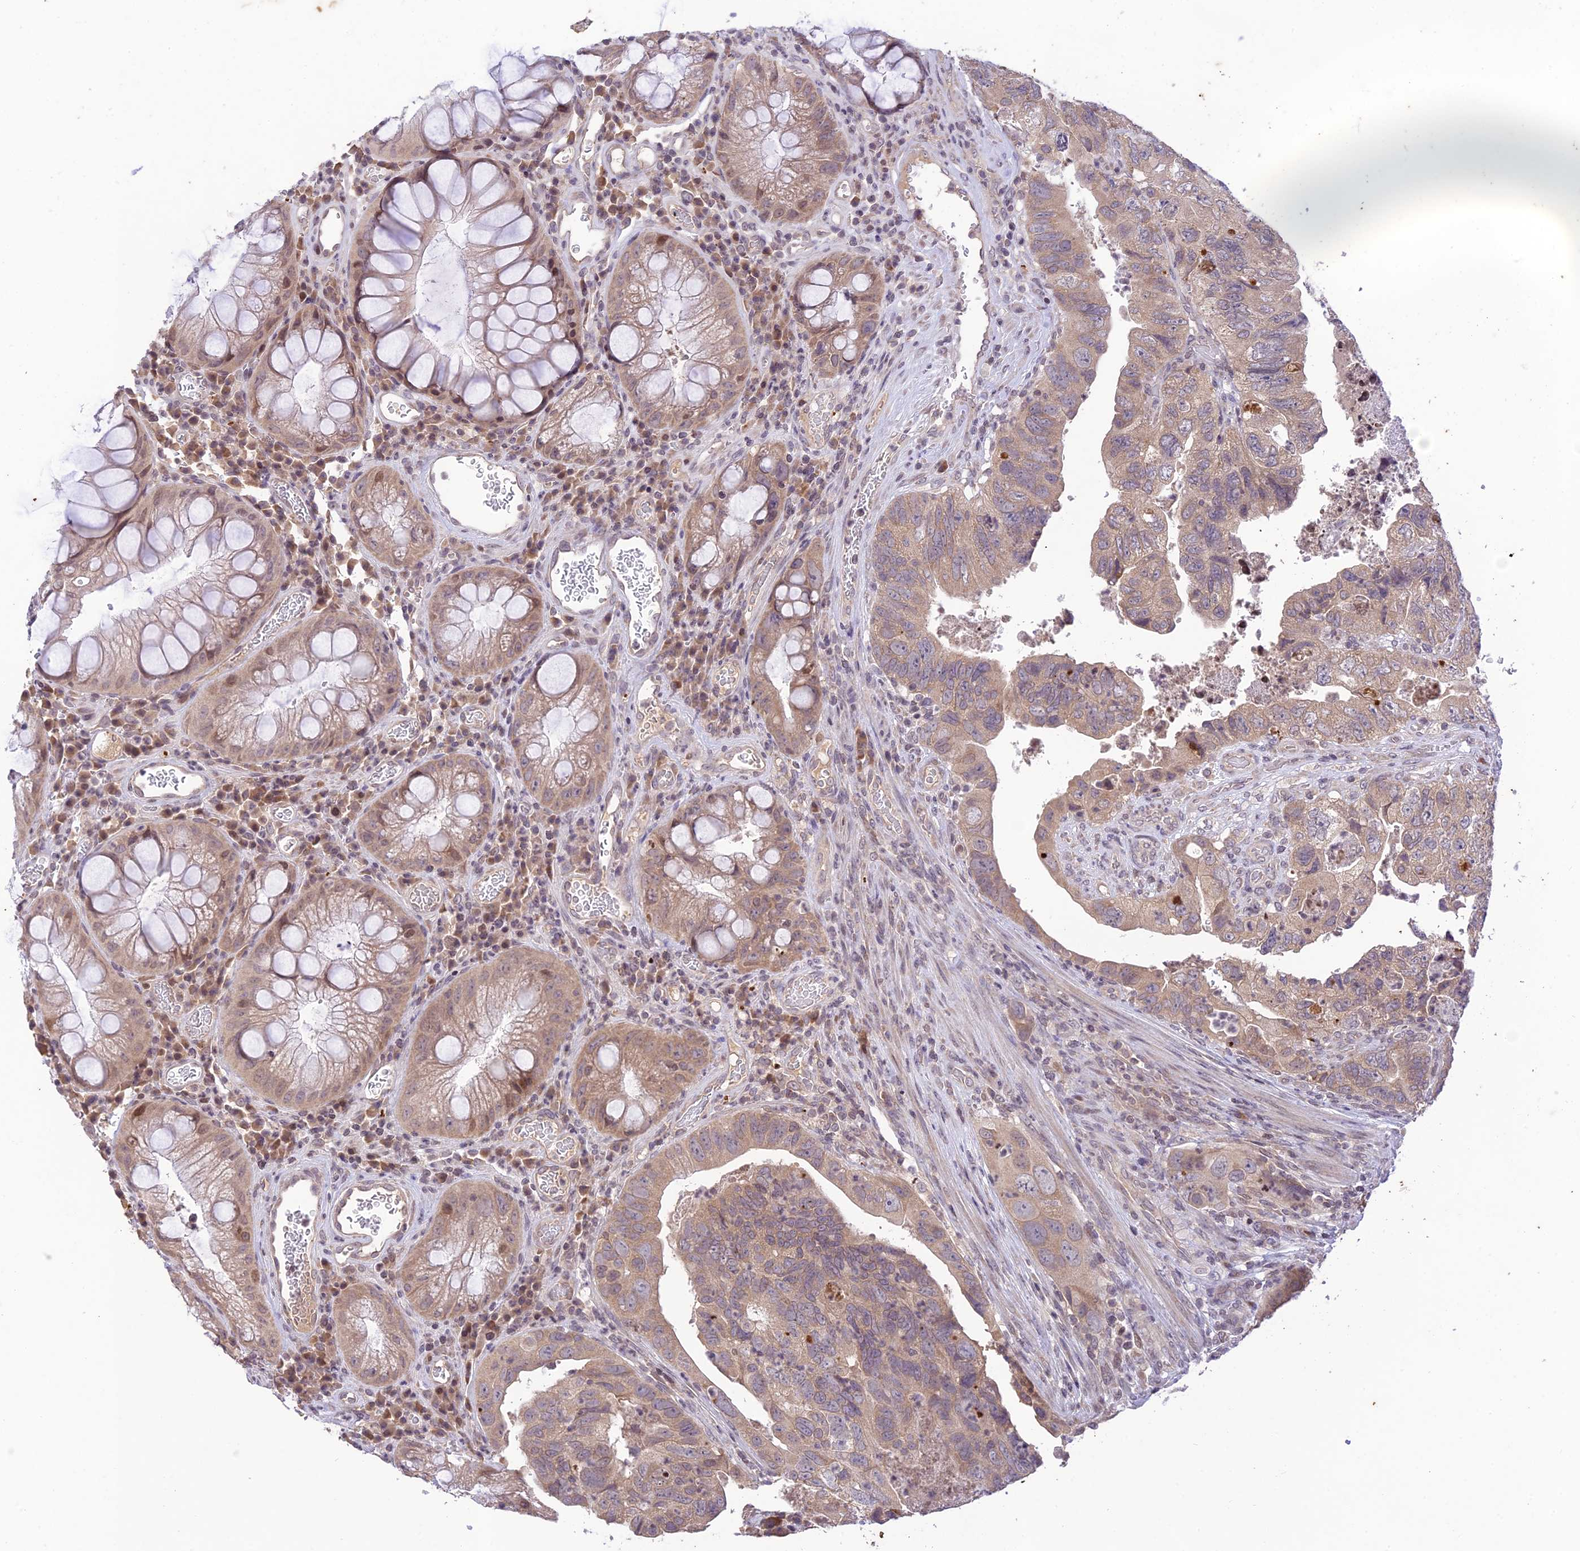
{"staining": {"intensity": "weak", "quantity": ">75%", "location": "cytoplasmic/membranous"}, "tissue": "colorectal cancer", "cell_type": "Tumor cells", "image_type": "cancer", "snomed": [{"axis": "morphology", "description": "Adenocarcinoma, NOS"}, {"axis": "topography", "description": "Rectum"}], "caption": "Immunohistochemical staining of human colorectal cancer (adenocarcinoma) reveals low levels of weak cytoplasmic/membranous protein positivity in about >75% of tumor cells.", "gene": "TEKT1", "patient": {"sex": "male", "age": 63}}